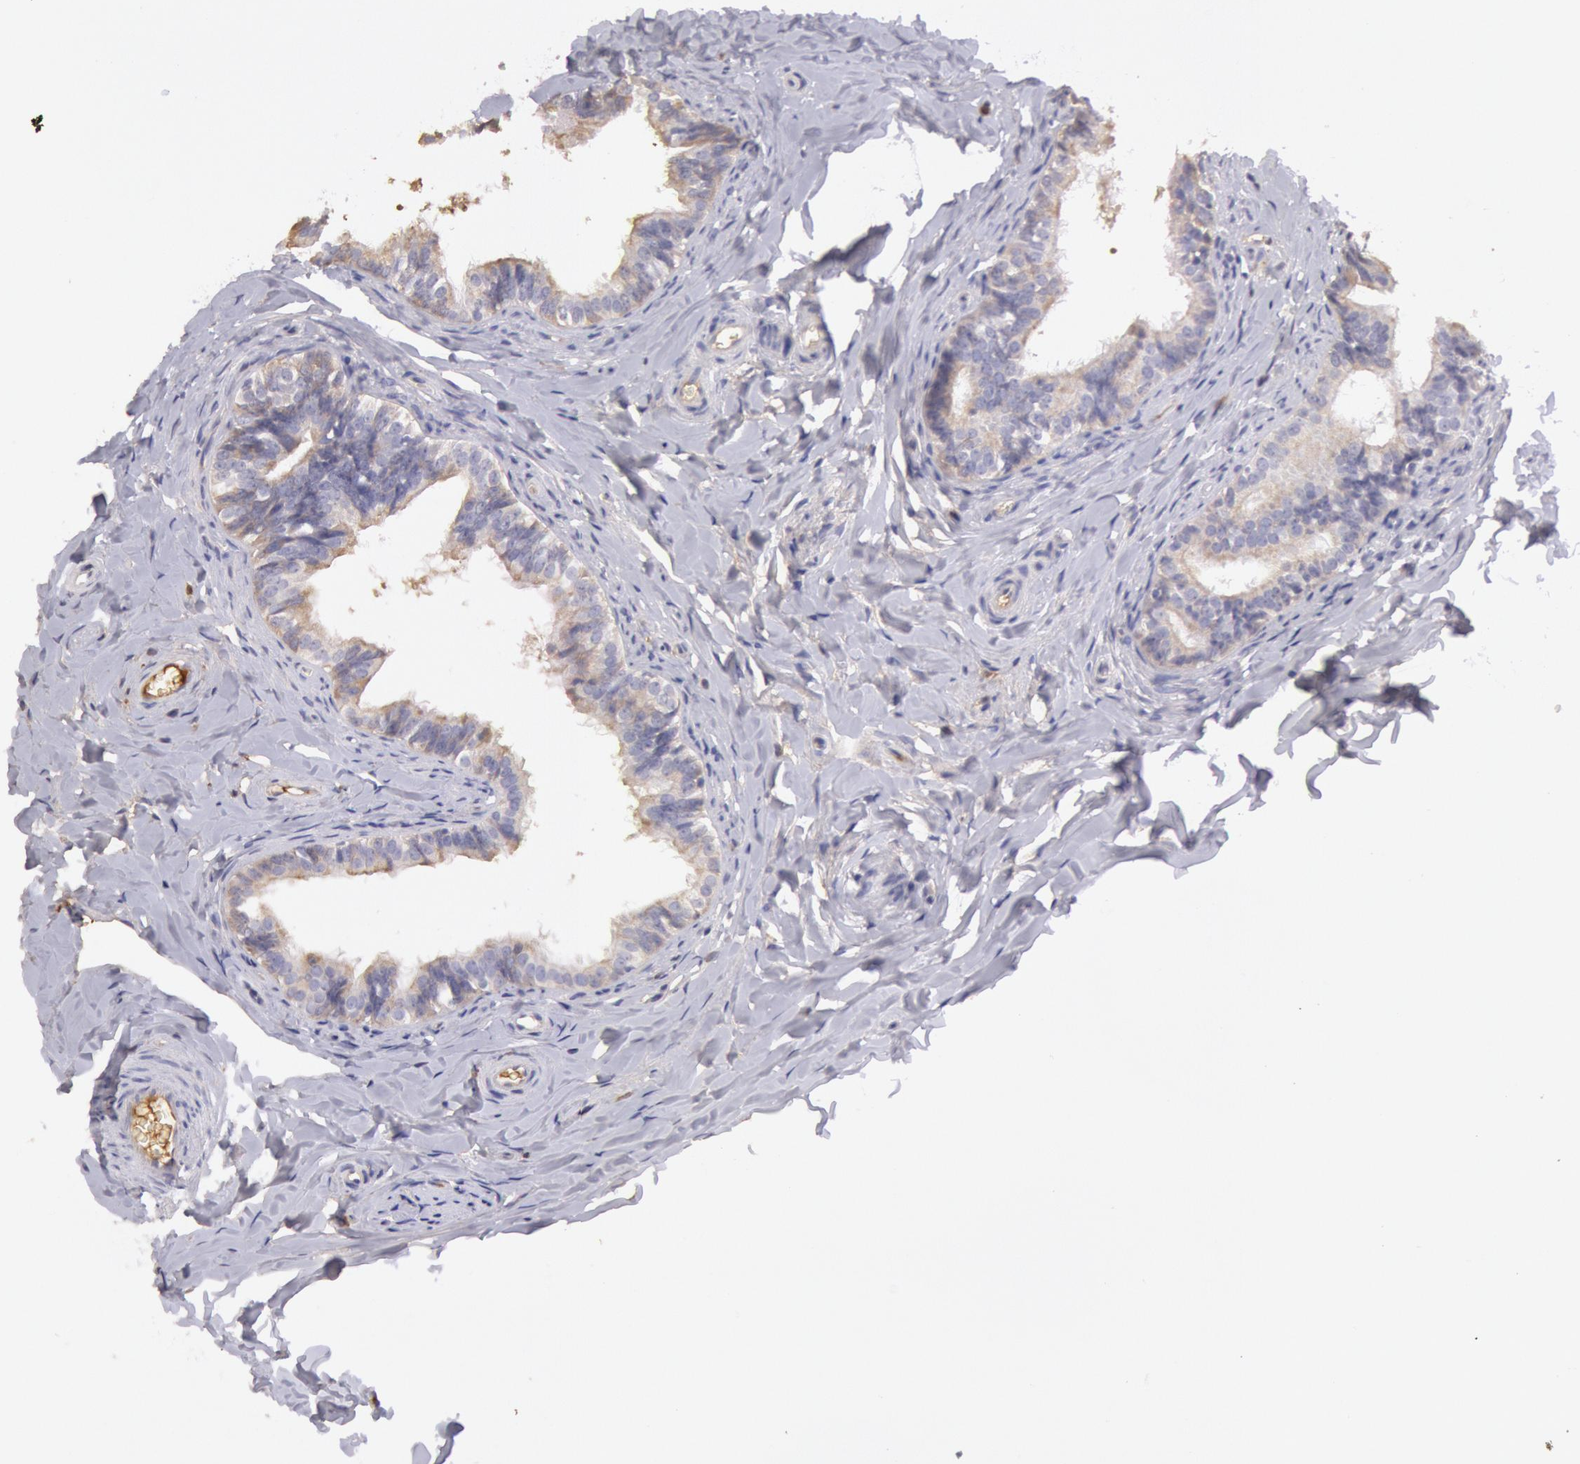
{"staining": {"intensity": "negative", "quantity": "none", "location": "none"}, "tissue": "epididymis", "cell_type": "Glandular cells", "image_type": "normal", "snomed": [{"axis": "morphology", "description": "Normal tissue, NOS"}, {"axis": "topography", "description": "Epididymis"}], "caption": "Micrograph shows no protein expression in glandular cells of normal epididymis. Brightfield microscopy of IHC stained with DAB (brown) and hematoxylin (blue), captured at high magnification.", "gene": "C1R", "patient": {"sex": "male", "age": 26}}